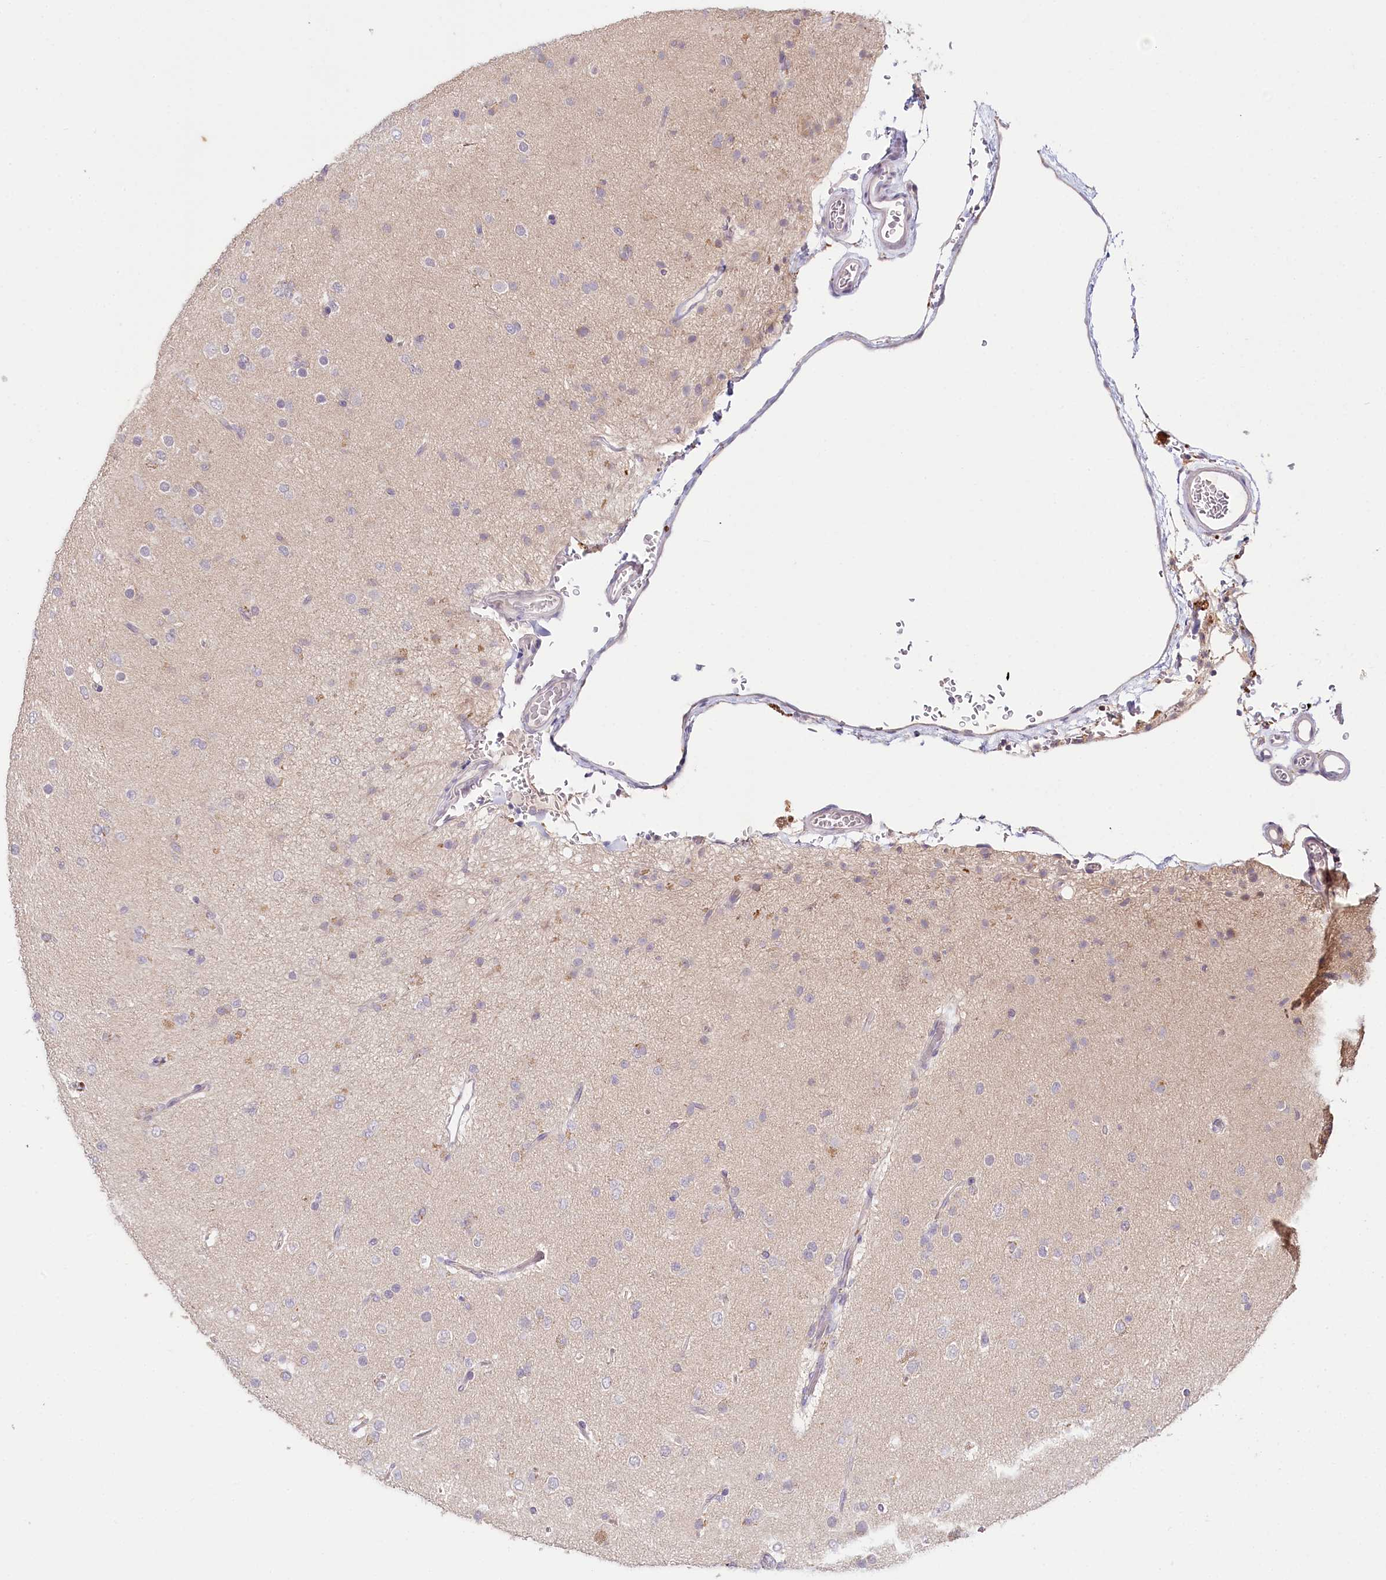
{"staining": {"intensity": "negative", "quantity": "none", "location": "none"}, "tissue": "glioma", "cell_type": "Tumor cells", "image_type": "cancer", "snomed": [{"axis": "morphology", "description": "Glioma, malignant, Low grade"}, {"axis": "topography", "description": "Brain"}], "caption": "The image demonstrates no significant positivity in tumor cells of malignant glioma (low-grade).", "gene": "DAPK1", "patient": {"sex": "male", "age": 65}}